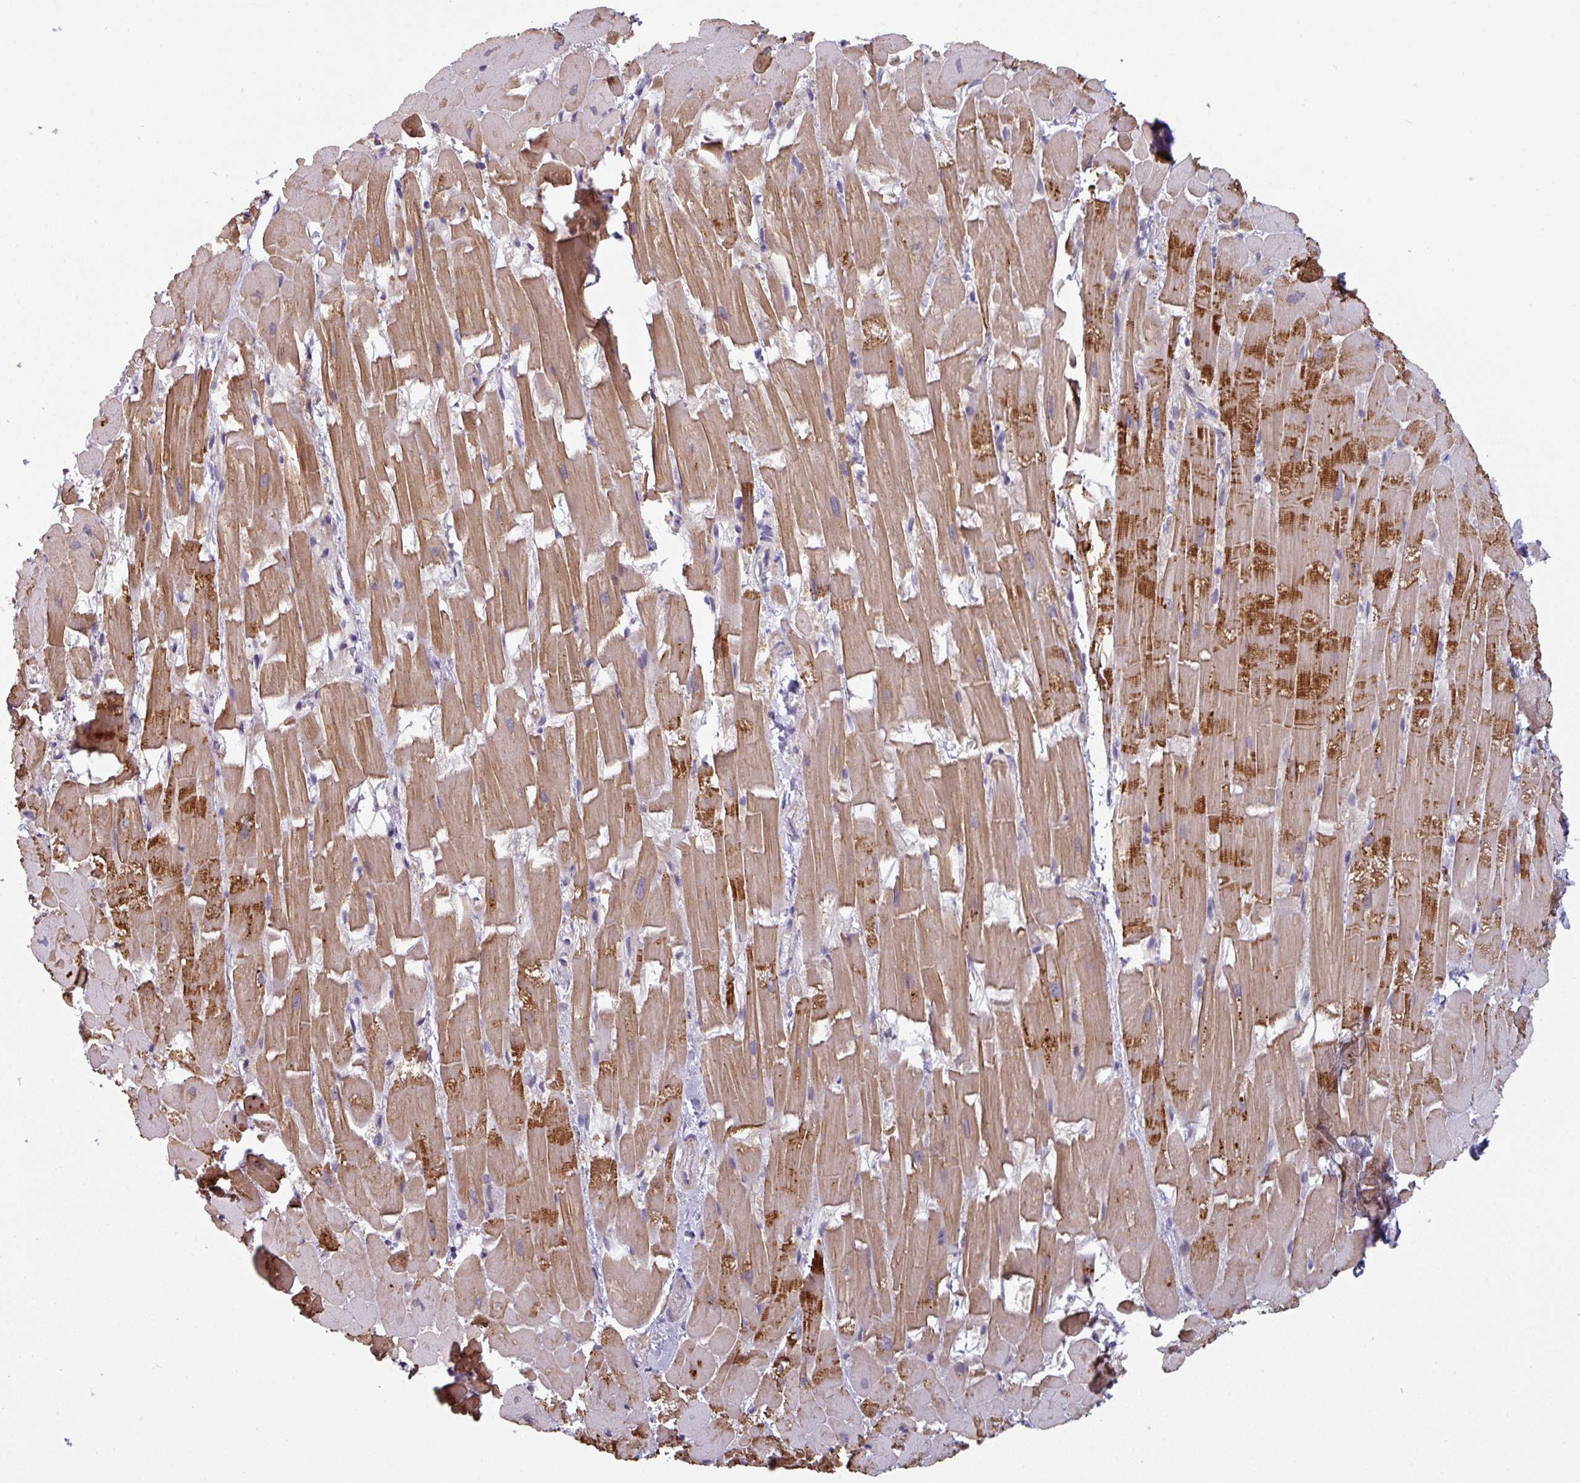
{"staining": {"intensity": "strong", "quantity": ">75%", "location": "cytoplasmic/membranous"}, "tissue": "heart muscle", "cell_type": "Cardiomyocytes", "image_type": "normal", "snomed": [{"axis": "morphology", "description": "Normal tissue, NOS"}, {"axis": "topography", "description": "Heart"}], "caption": "Protein staining by immunohistochemistry (IHC) reveals strong cytoplasmic/membranous positivity in about >75% of cardiomyocytes in benign heart muscle.", "gene": "PRAMEF12", "patient": {"sex": "male", "age": 37}}